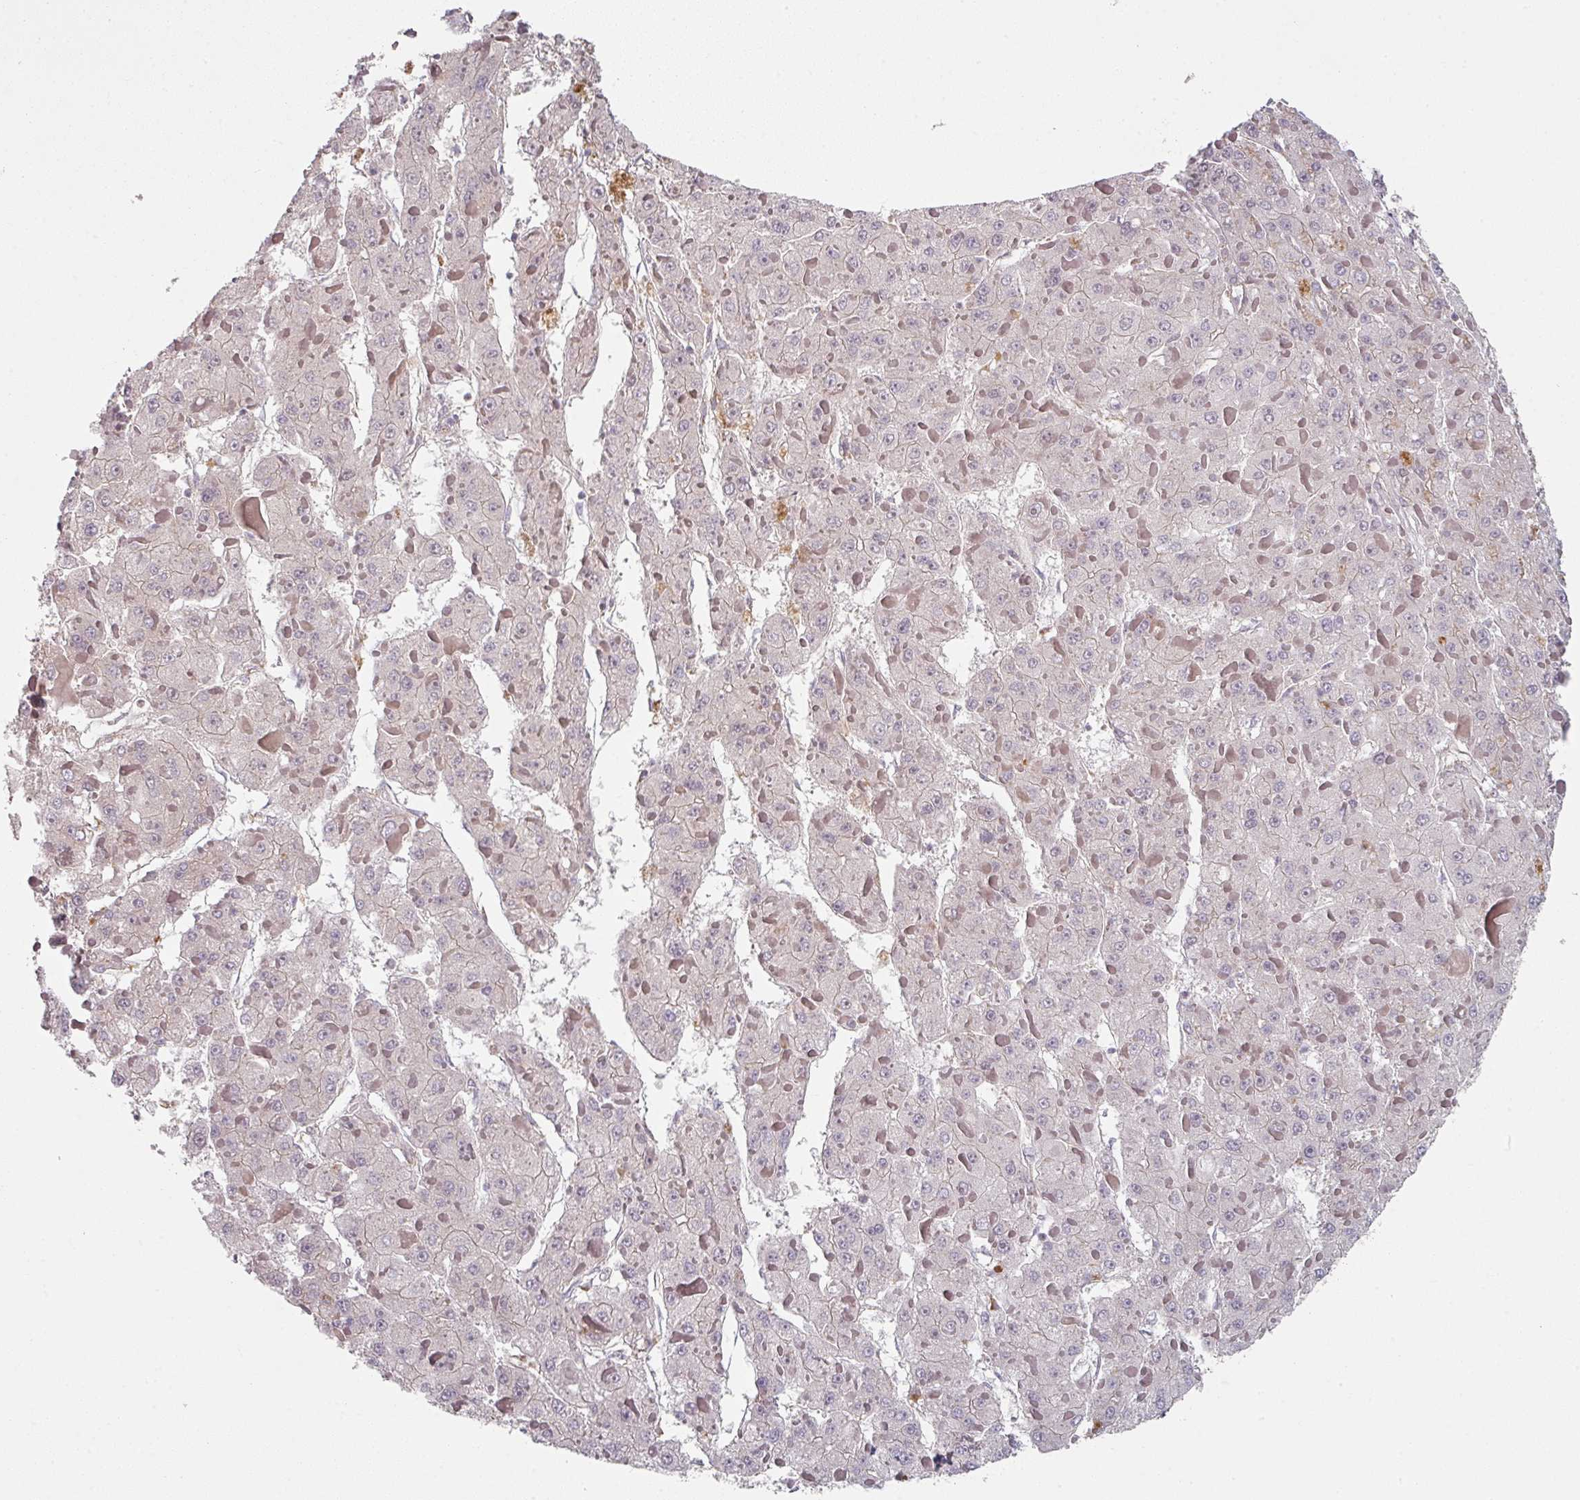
{"staining": {"intensity": "negative", "quantity": "none", "location": "none"}, "tissue": "liver cancer", "cell_type": "Tumor cells", "image_type": "cancer", "snomed": [{"axis": "morphology", "description": "Carcinoma, Hepatocellular, NOS"}, {"axis": "topography", "description": "Liver"}], "caption": "This histopathology image is of liver hepatocellular carcinoma stained with IHC to label a protein in brown with the nuclei are counter-stained blue. There is no staining in tumor cells.", "gene": "PSME3IP1", "patient": {"sex": "female", "age": 73}}